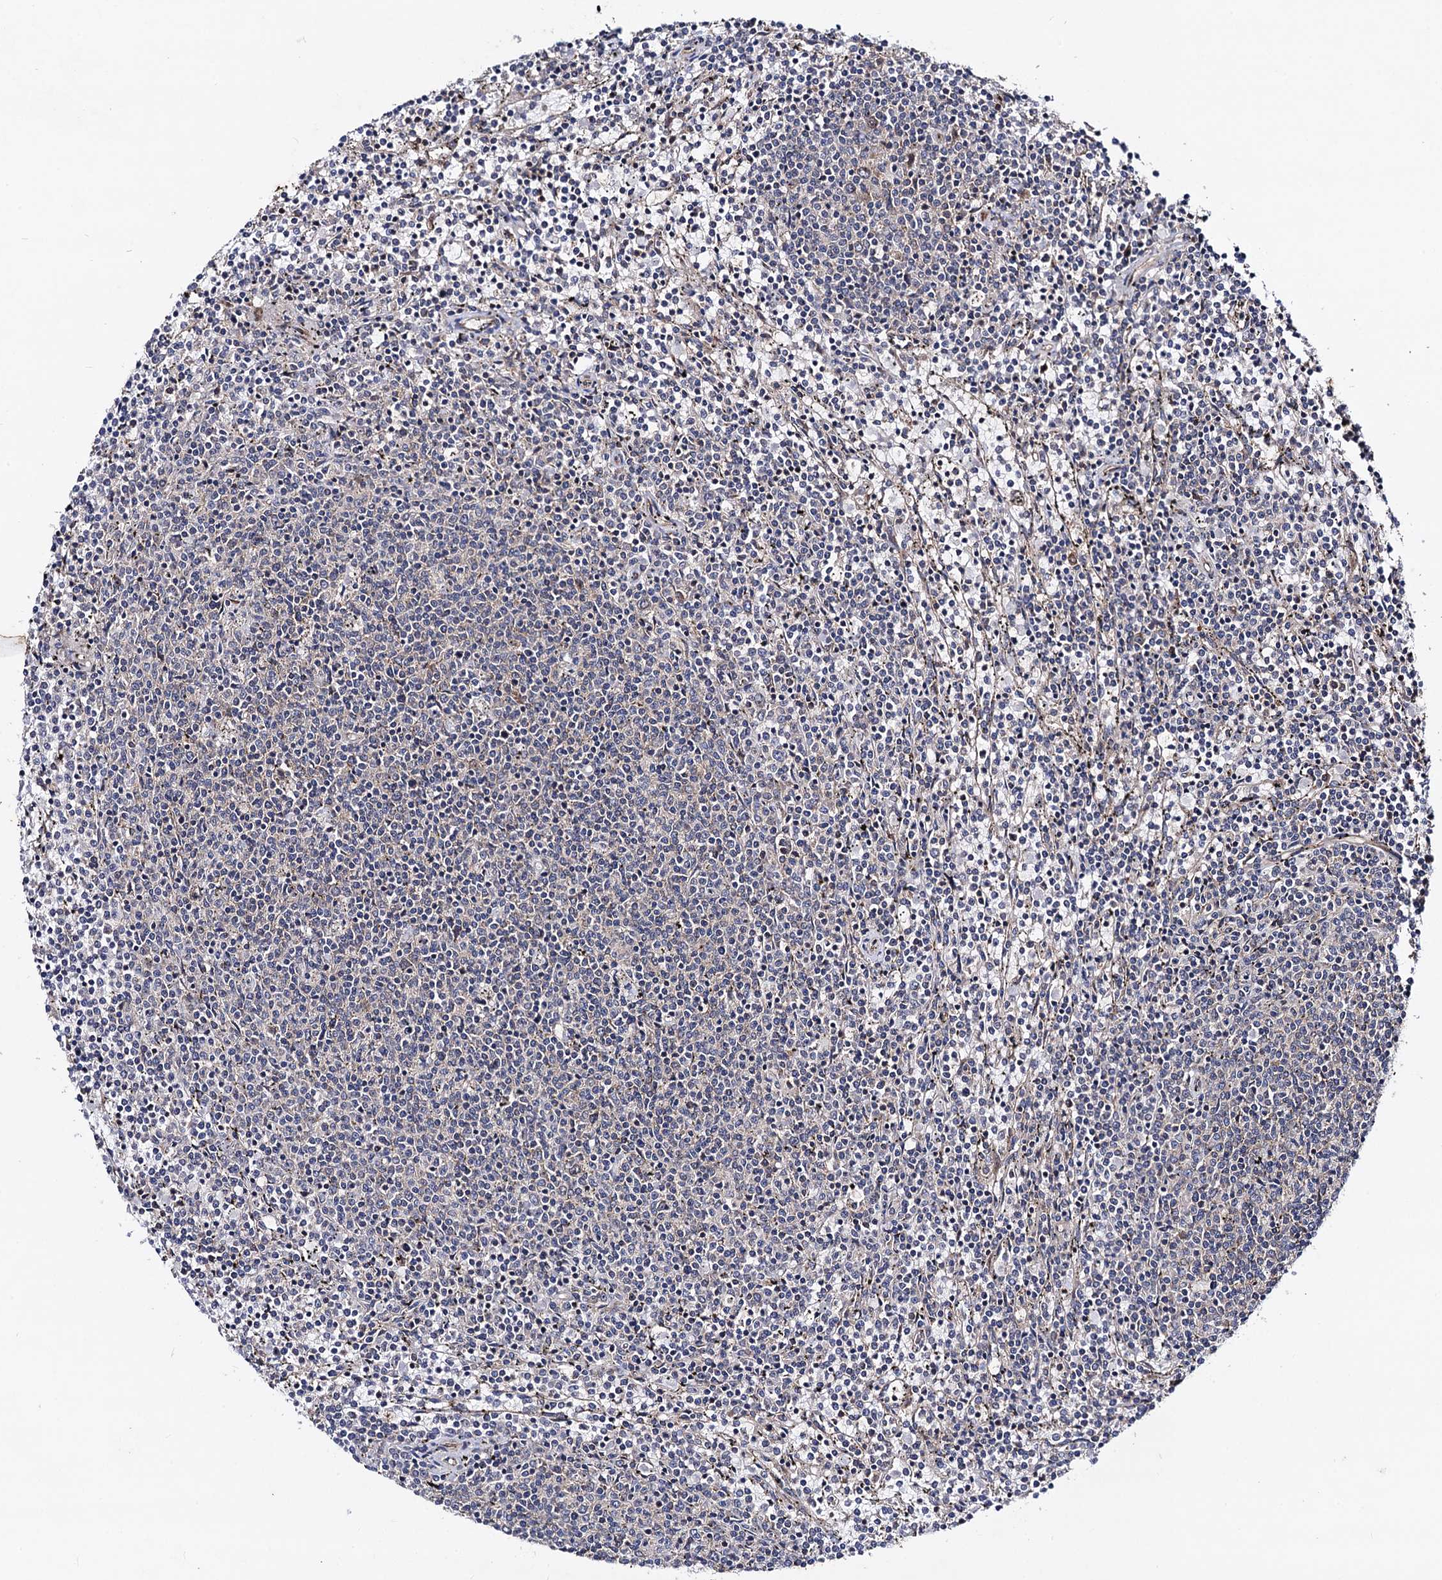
{"staining": {"intensity": "negative", "quantity": "none", "location": "none"}, "tissue": "lymphoma", "cell_type": "Tumor cells", "image_type": "cancer", "snomed": [{"axis": "morphology", "description": "Malignant lymphoma, non-Hodgkin's type, Low grade"}, {"axis": "topography", "description": "Spleen"}], "caption": "There is no significant staining in tumor cells of malignant lymphoma, non-Hodgkin's type (low-grade). Nuclei are stained in blue.", "gene": "DYDC1", "patient": {"sex": "female", "age": 50}}